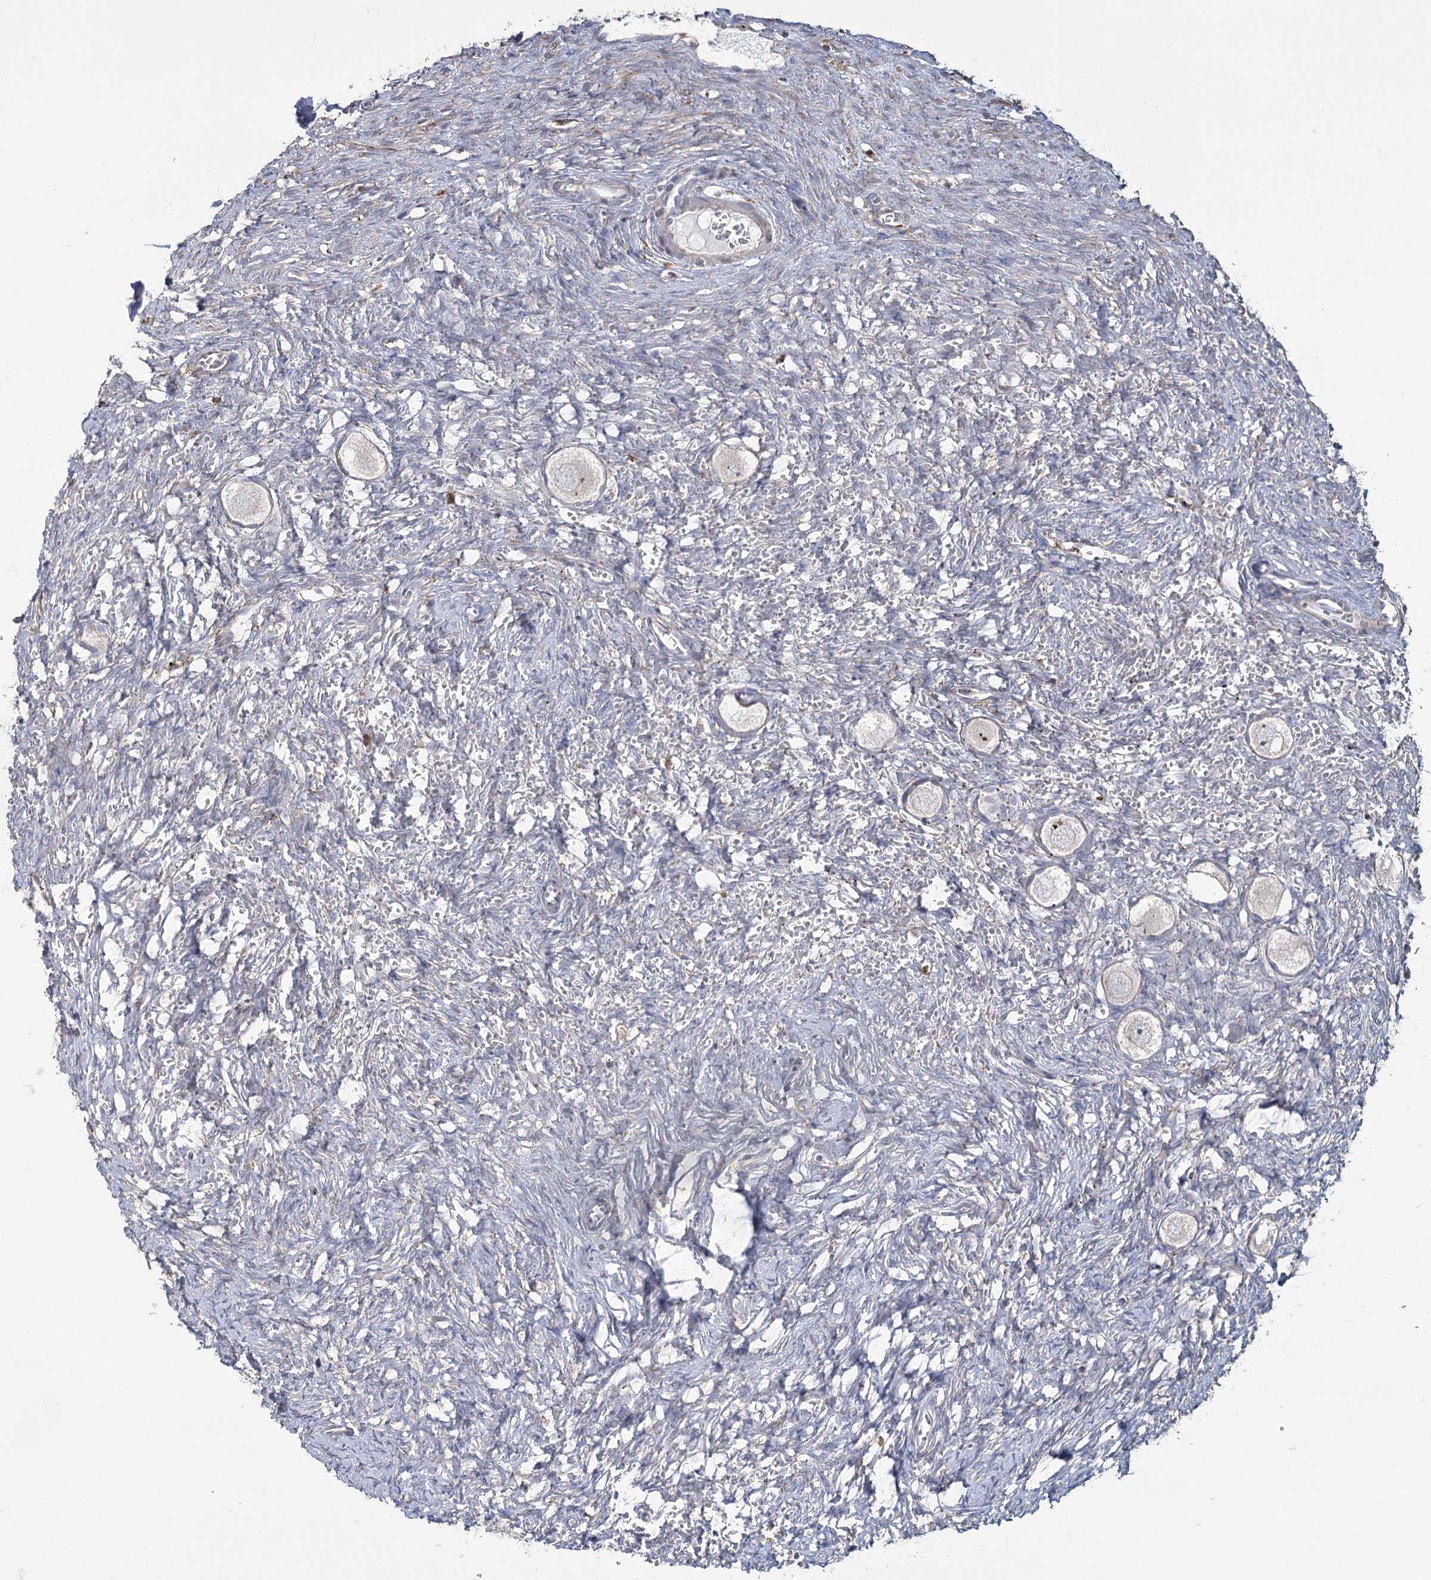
{"staining": {"intensity": "negative", "quantity": "none", "location": "none"}, "tissue": "ovary", "cell_type": "Follicle cells", "image_type": "normal", "snomed": [{"axis": "morphology", "description": "Normal tissue, NOS"}, {"axis": "topography", "description": "Ovary"}], "caption": "This is an IHC micrograph of benign human ovary. There is no positivity in follicle cells.", "gene": "ZCCHC9", "patient": {"sex": "female", "age": 27}}